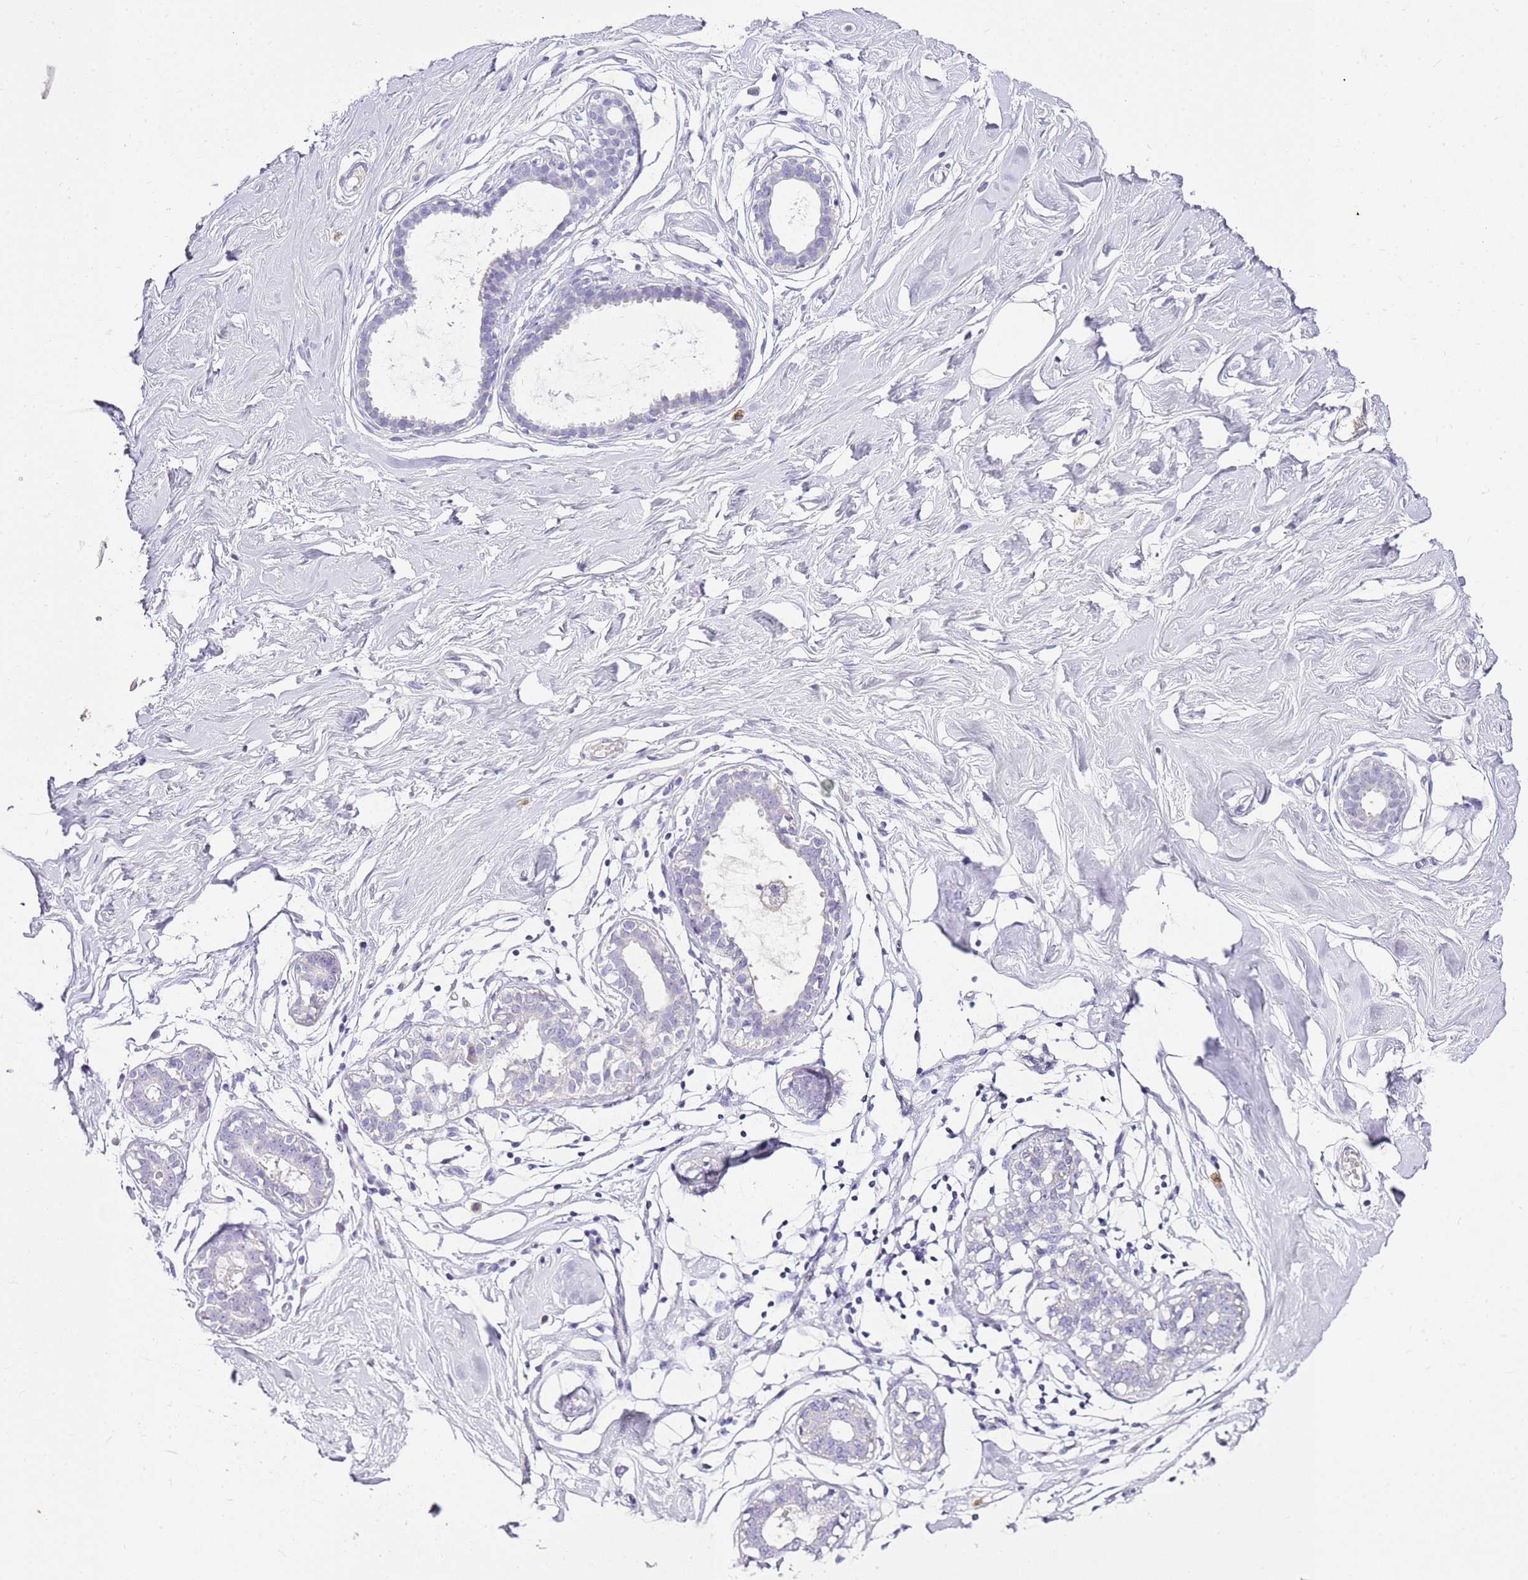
{"staining": {"intensity": "negative", "quantity": "none", "location": "none"}, "tissue": "breast", "cell_type": "Adipocytes", "image_type": "normal", "snomed": [{"axis": "morphology", "description": "Normal tissue, NOS"}, {"axis": "morphology", "description": "Adenoma, NOS"}, {"axis": "topography", "description": "Breast"}], "caption": "IHC of unremarkable breast displays no expression in adipocytes.", "gene": "FABP2", "patient": {"sex": "female", "age": 23}}